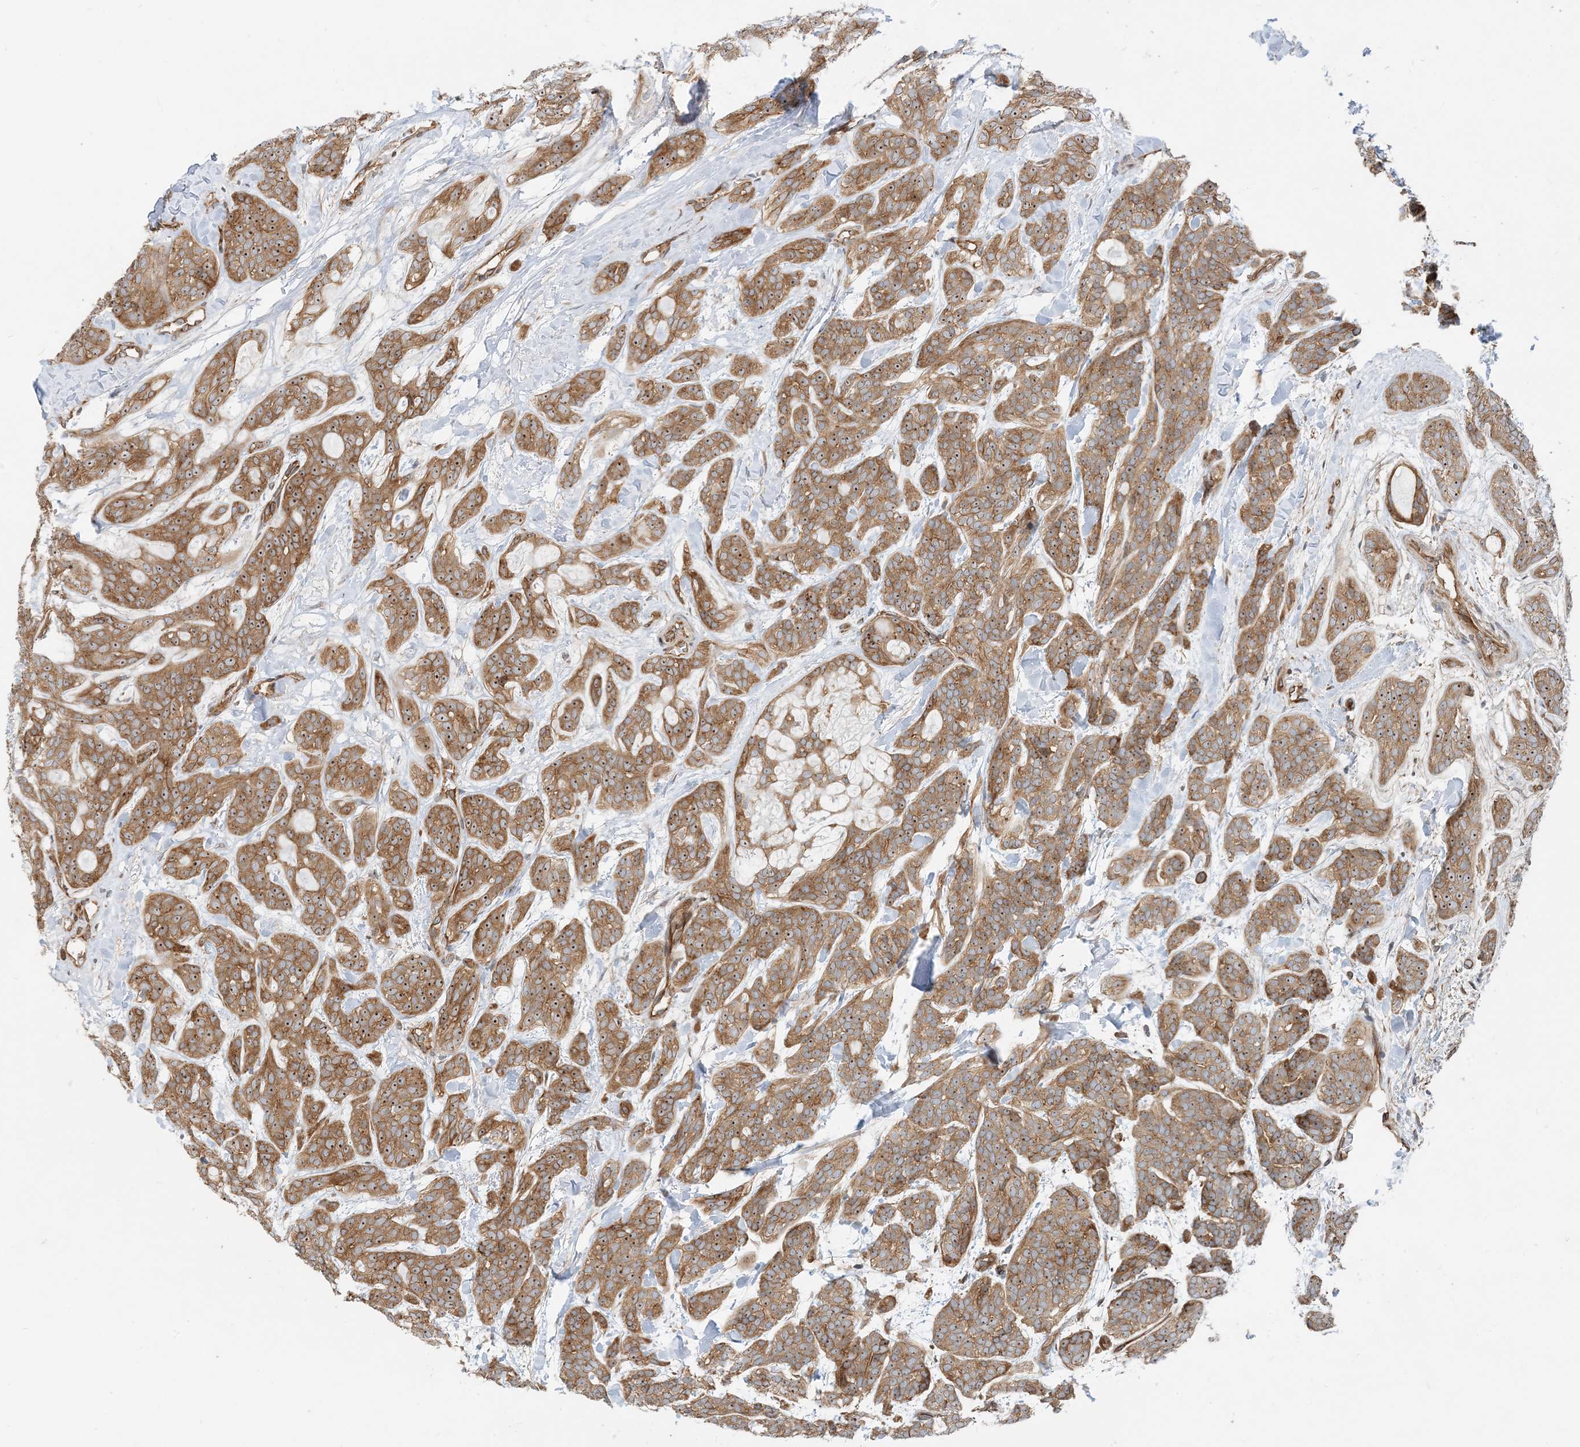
{"staining": {"intensity": "moderate", "quantity": ">75%", "location": "cytoplasmic/membranous,nuclear"}, "tissue": "head and neck cancer", "cell_type": "Tumor cells", "image_type": "cancer", "snomed": [{"axis": "morphology", "description": "Adenocarcinoma, NOS"}, {"axis": "topography", "description": "Head-Neck"}], "caption": "Brown immunohistochemical staining in human head and neck adenocarcinoma displays moderate cytoplasmic/membranous and nuclear expression in approximately >75% of tumor cells.", "gene": "MYL5", "patient": {"sex": "male", "age": 66}}